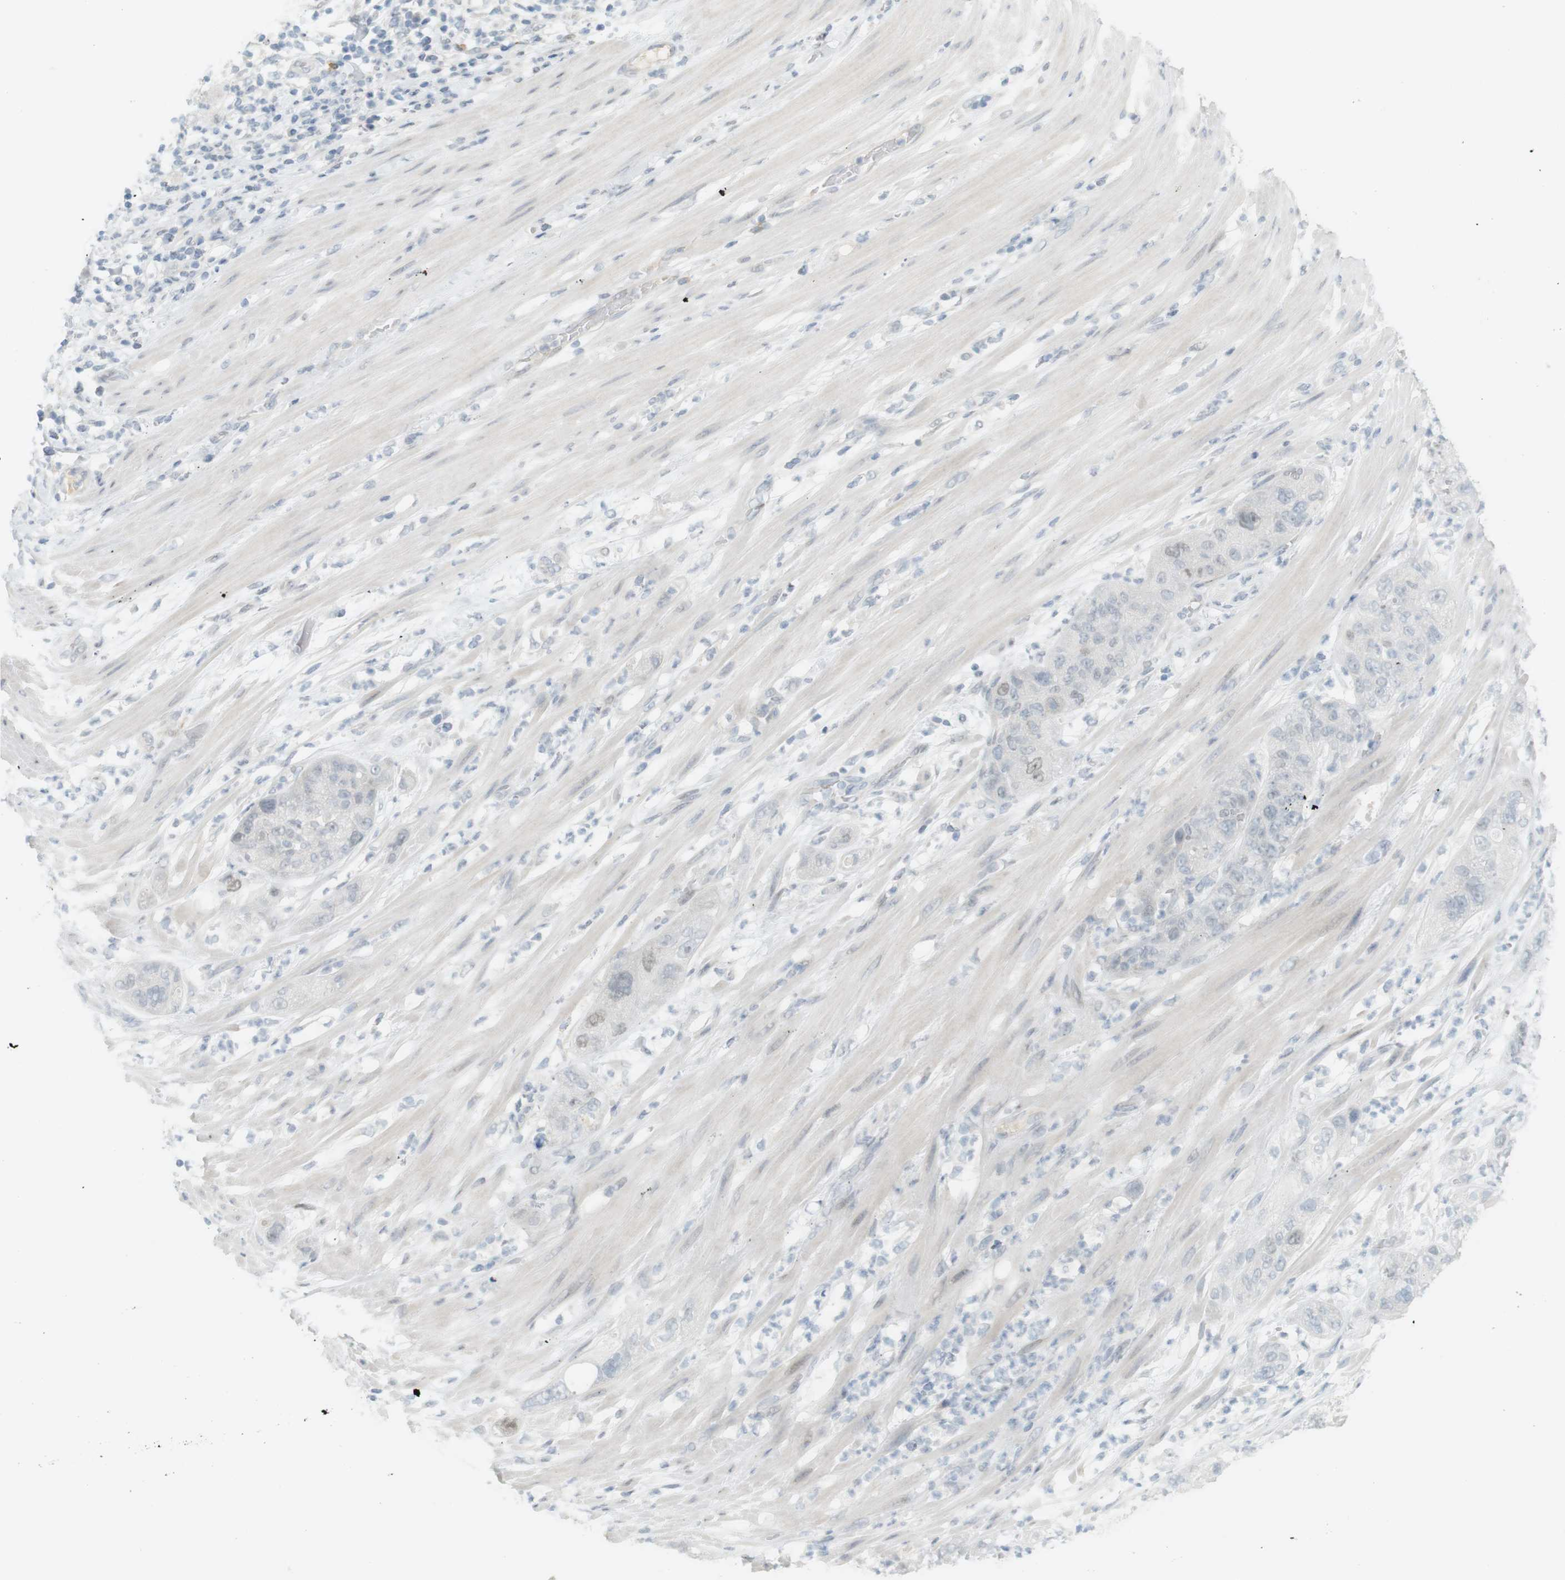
{"staining": {"intensity": "negative", "quantity": "none", "location": "none"}, "tissue": "pancreatic cancer", "cell_type": "Tumor cells", "image_type": "cancer", "snomed": [{"axis": "morphology", "description": "Adenocarcinoma, NOS"}, {"axis": "topography", "description": "Pancreas"}], "caption": "Tumor cells show no significant protein staining in pancreatic cancer.", "gene": "DMC1", "patient": {"sex": "female", "age": 78}}